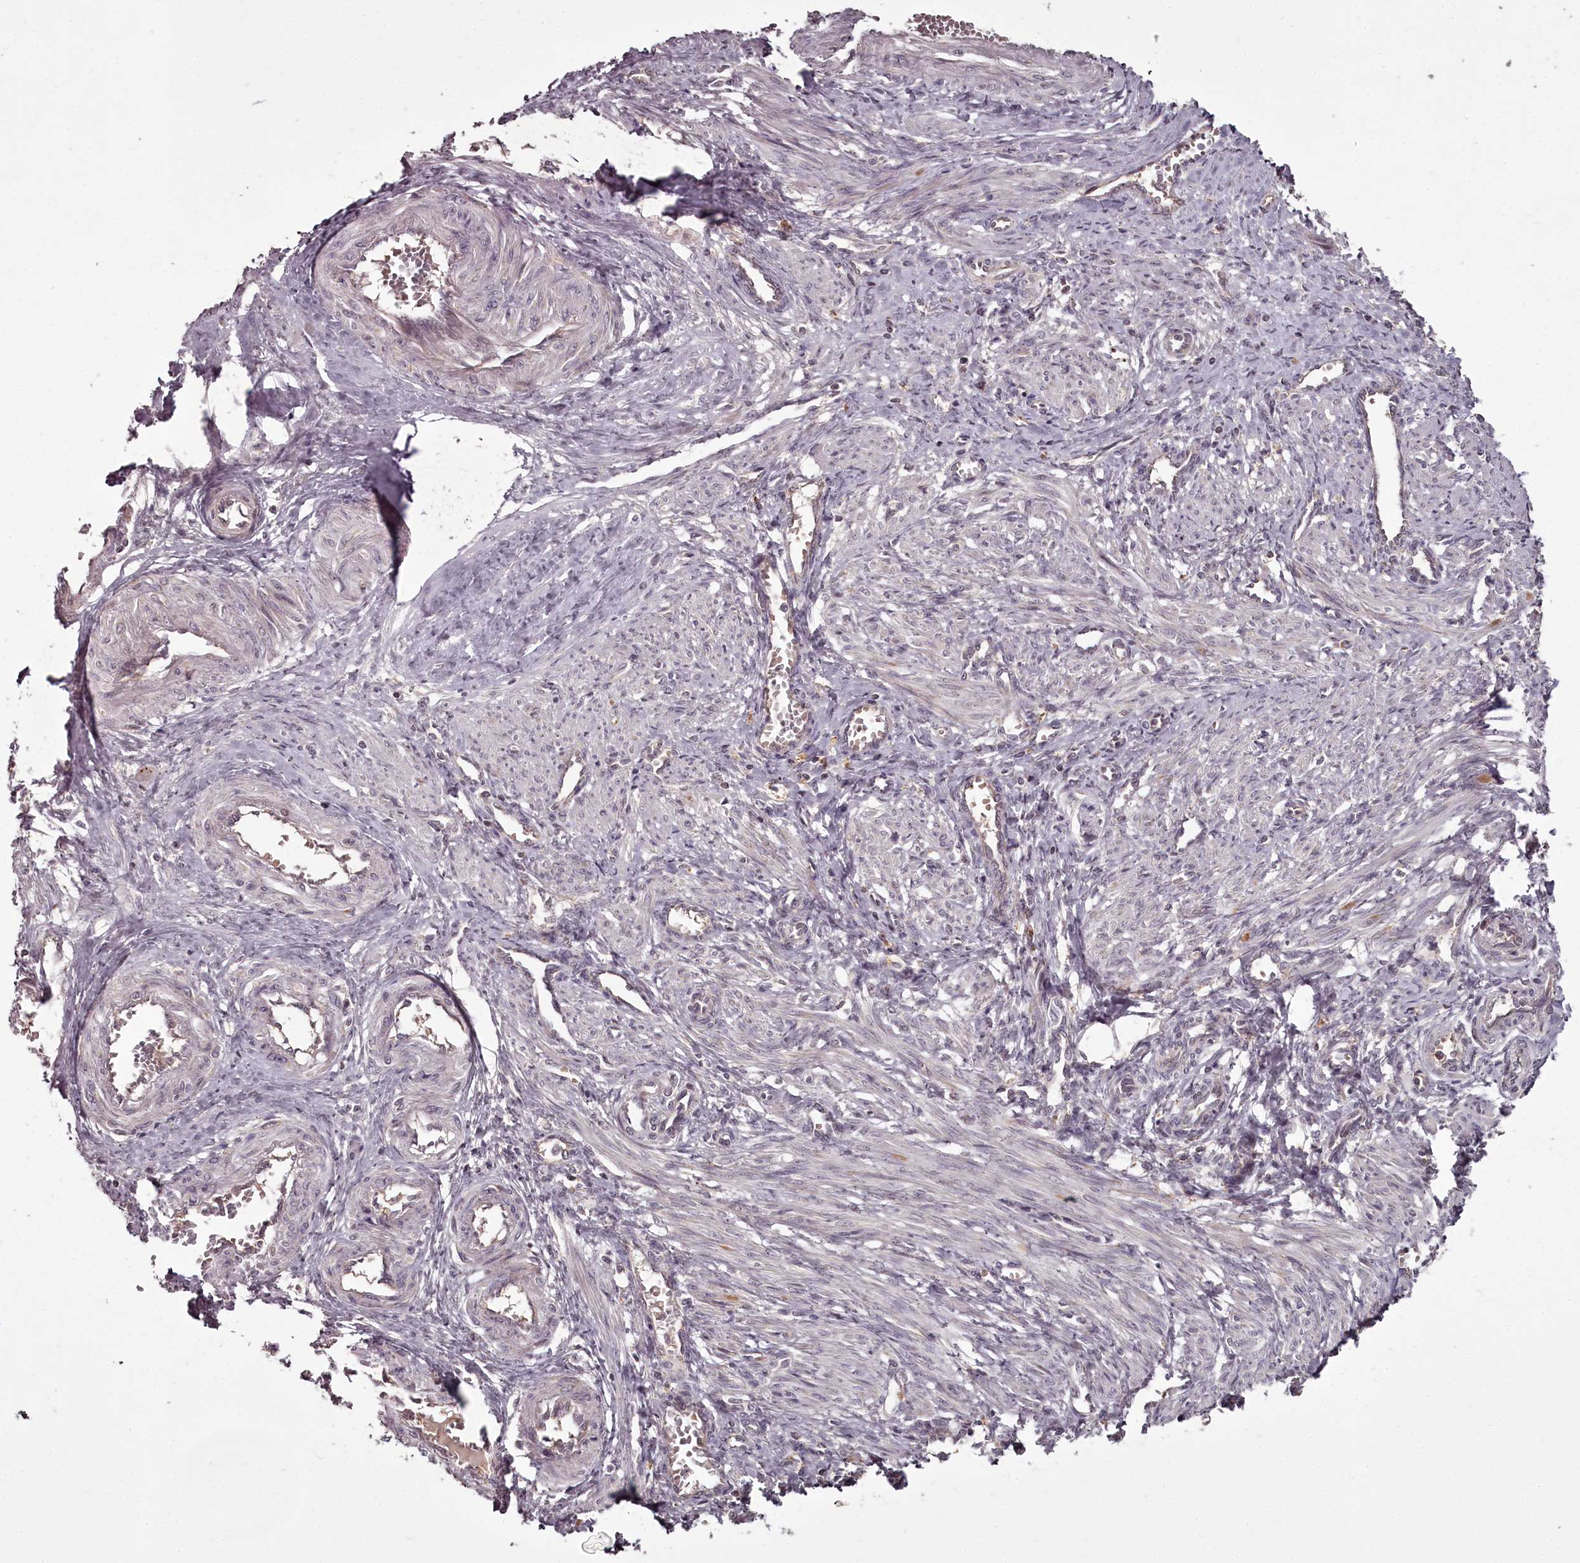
{"staining": {"intensity": "weak", "quantity": "25%-75%", "location": "cytoplasmic/membranous"}, "tissue": "smooth muscle", "cell_type": "Smooth muscle cells", "image_type": "normal", "snomed": [{"axis": "morphology", "description": "Normal tissue, NOS"}, {"axis": "topography", "description": "Endometrium"}], "caption": "Approximately 25%-75% of smooth muscle cells in unremarkable human smooth muscle show weak cytoplasmic/membranous protein expression as visualized by brown immunohistochemical staining.", "gene": "PCBP2", "patient": {"sex": "female", "age": 33}}